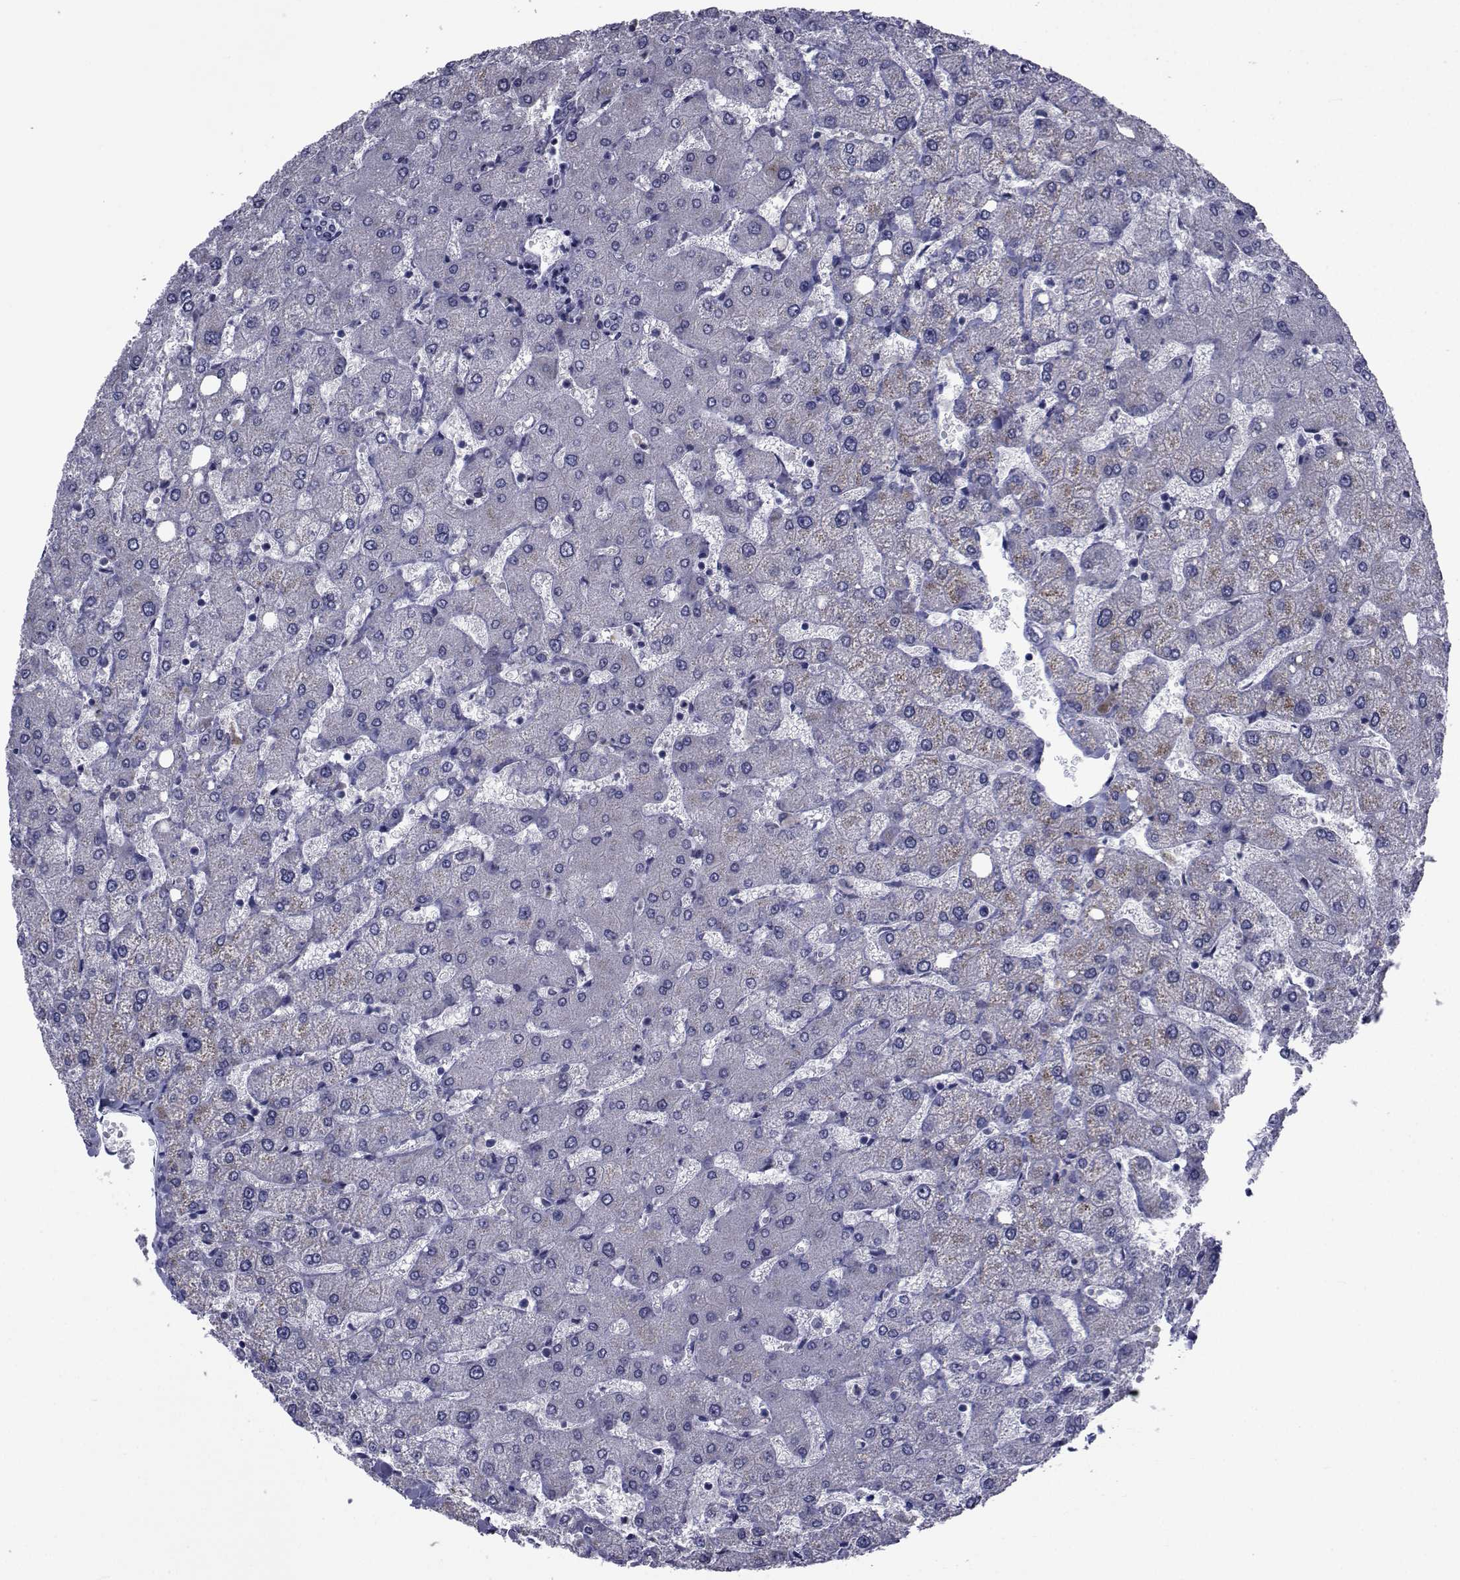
{"staining": {"intensity": "negative", "quantity": "none", "location": "none"}, "tissue": "liver", "cell_type": "Cholangiocytes", "image_type": "normal", "snomed": [{"axis": "morphology", "description": "Normal tissue, NOS"}, {"axis": "topography", "description": "Liver"}], "caption": "Immunohistochemistry histopathology image of unremarkable liver stained for a protein (brown), which demonstrates no expression in cholangiocytes.", "gene": "SEMA5B", "patient": {"sex": "female", "age": 54}}